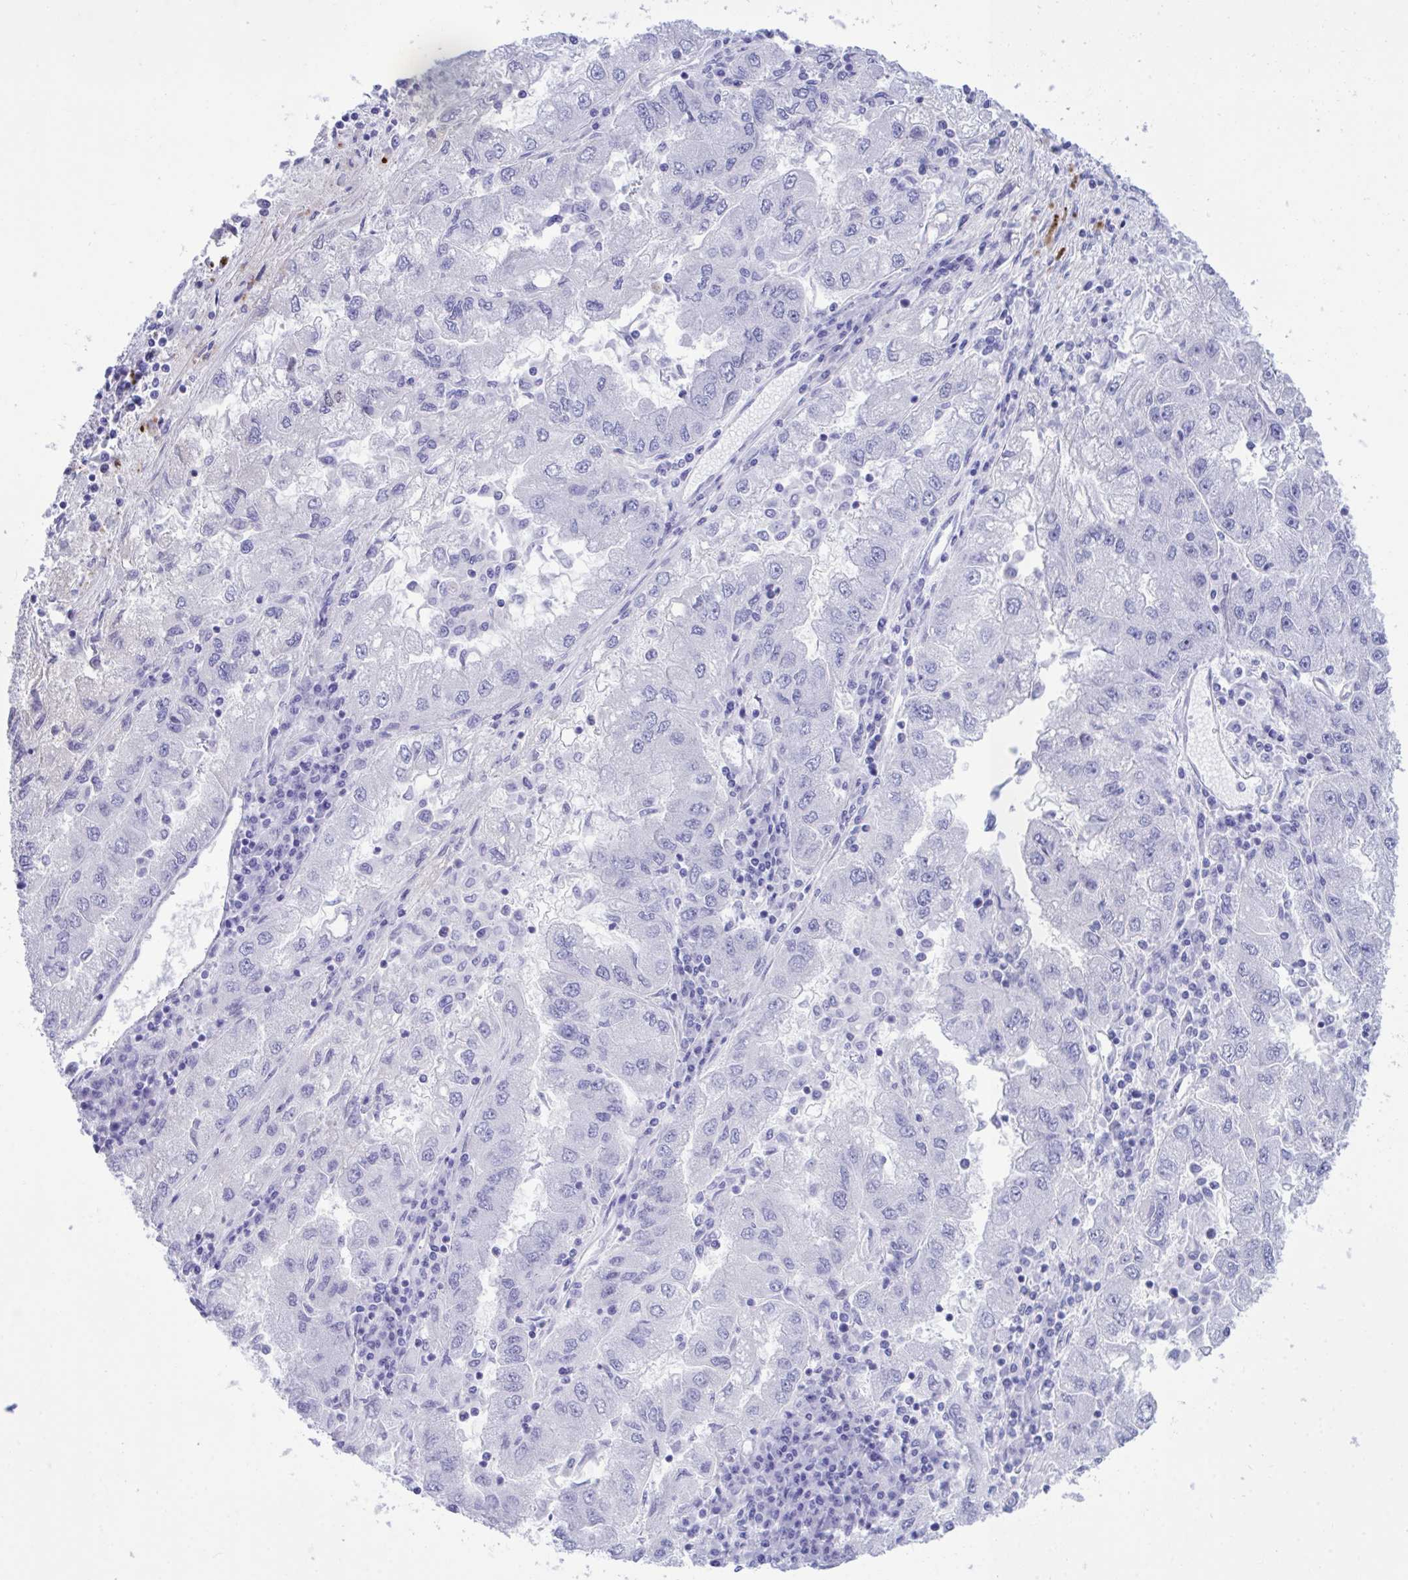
{"staining": {"intensity": "negative", "quantity": "none", "location": "none"}, "tissue": "lung cancer", "cell_type": "Tumor cells", "image_type": "cancer", "snomed": [{"axis": "morphology", "description": "Adenocarcinoma, NOS"}, {"axis": "morphology", "description": "Adenocarcinoma primary or metastatic"}, {"axis": "topography", "description": "Lung"}], "caption": "Immunohistochemistry (IHC) of human lung cancer (adenocarcinoma primary or metastatic) reveals no staining in tumor cells.", "gene": "BEX5", "patient": {"sex": "male", "age": 74}}